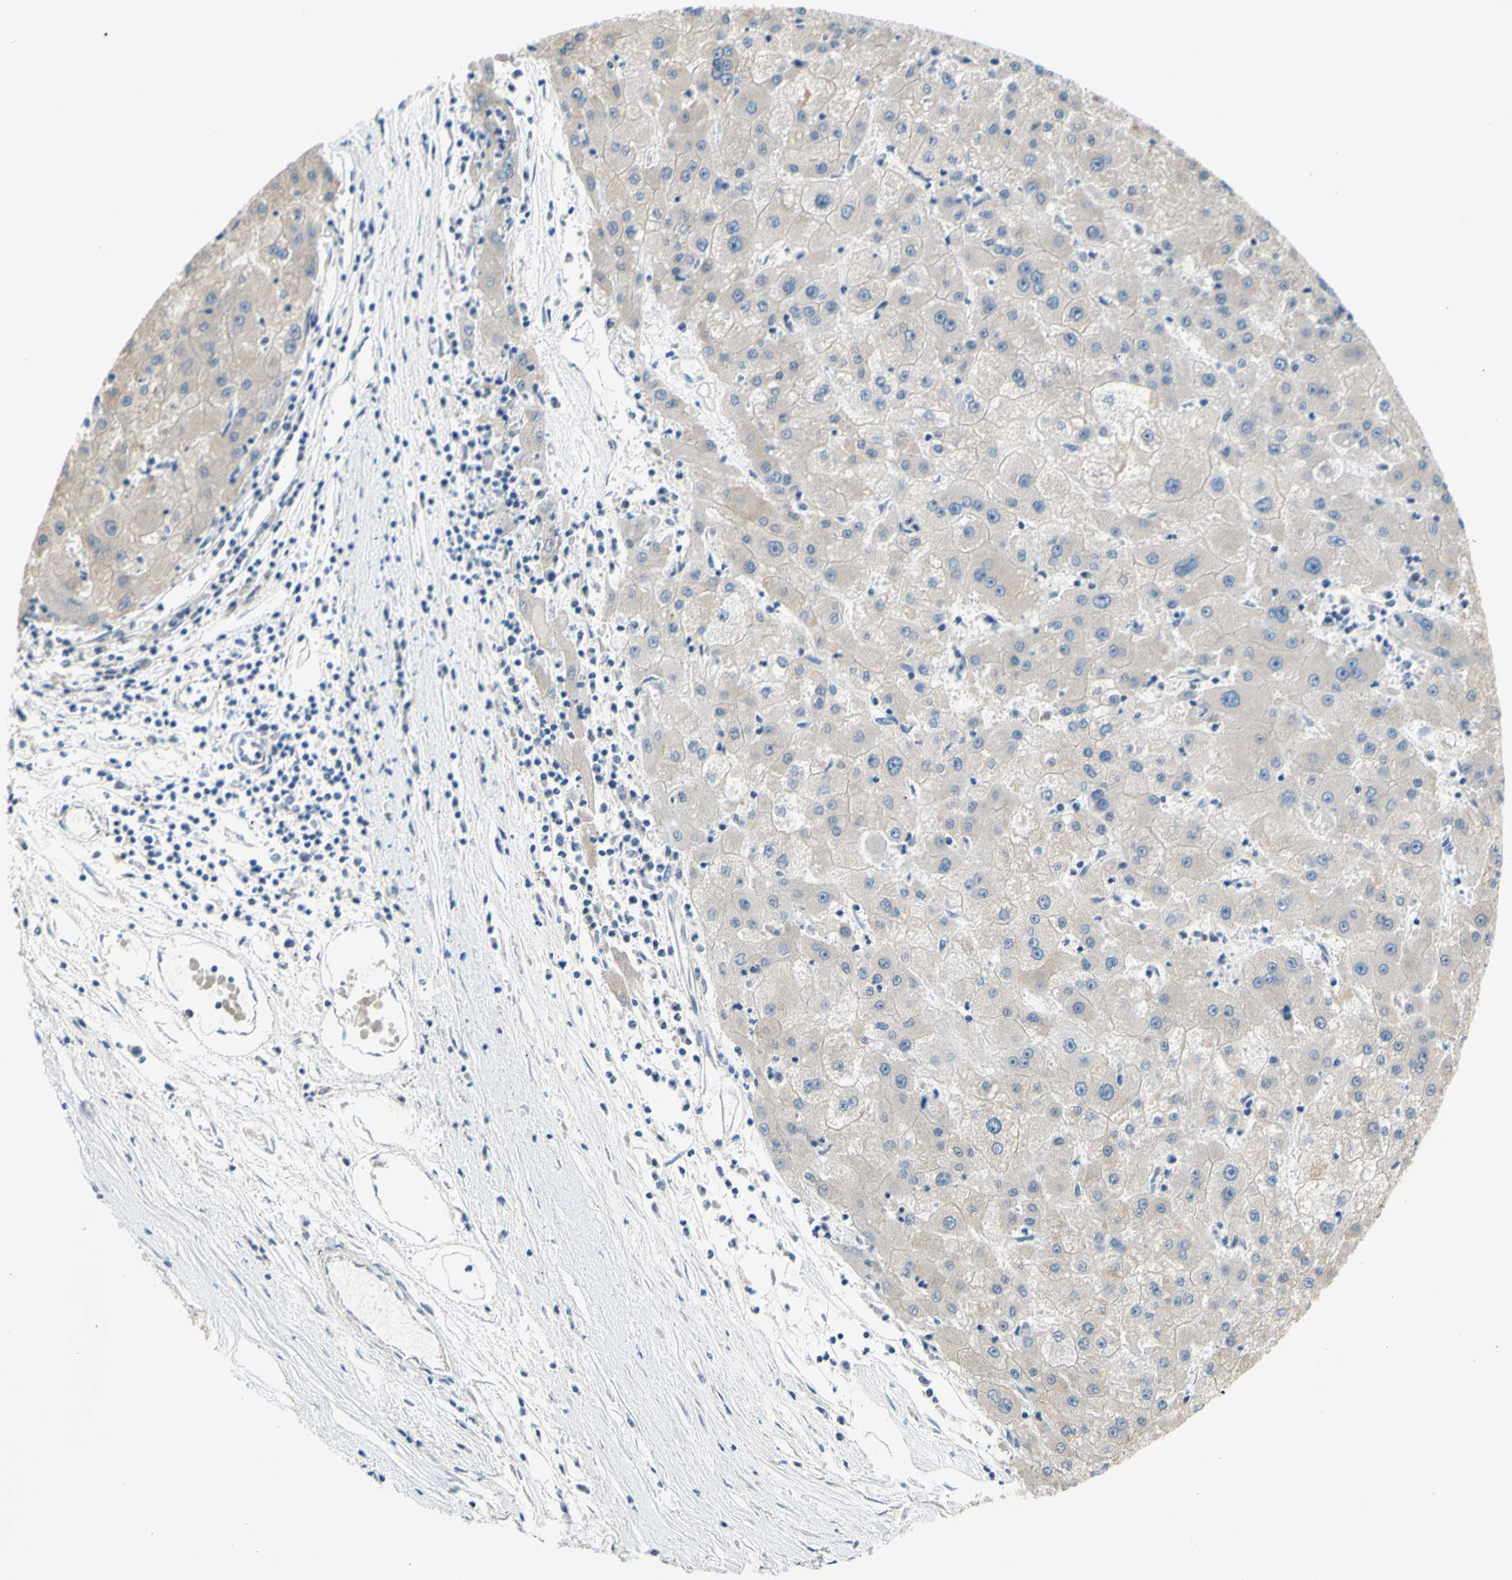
{"staining": {"intensity": "weak", "quantity": ">75%", "location": "cytoplasmic/membranous"}, "tissue": "liver cancer", "cell_type": "Tumor cells", "image_type": "cancer", "snomed": [{"axis": "morphology", "description": "Carcinoma, Hepatocellular, NOS"}, {"axis": "topography", "description": "Liver"}], "caption": "The photomicrograph displays immunohistochemical staining of liver cancer (hepatocellular carcinoma). There is weak cytoplasmic/membranous positivity is identified in about >75% of tumor cells.", "gene": "F3", "patient": {"sex": "male", "age": 72}}